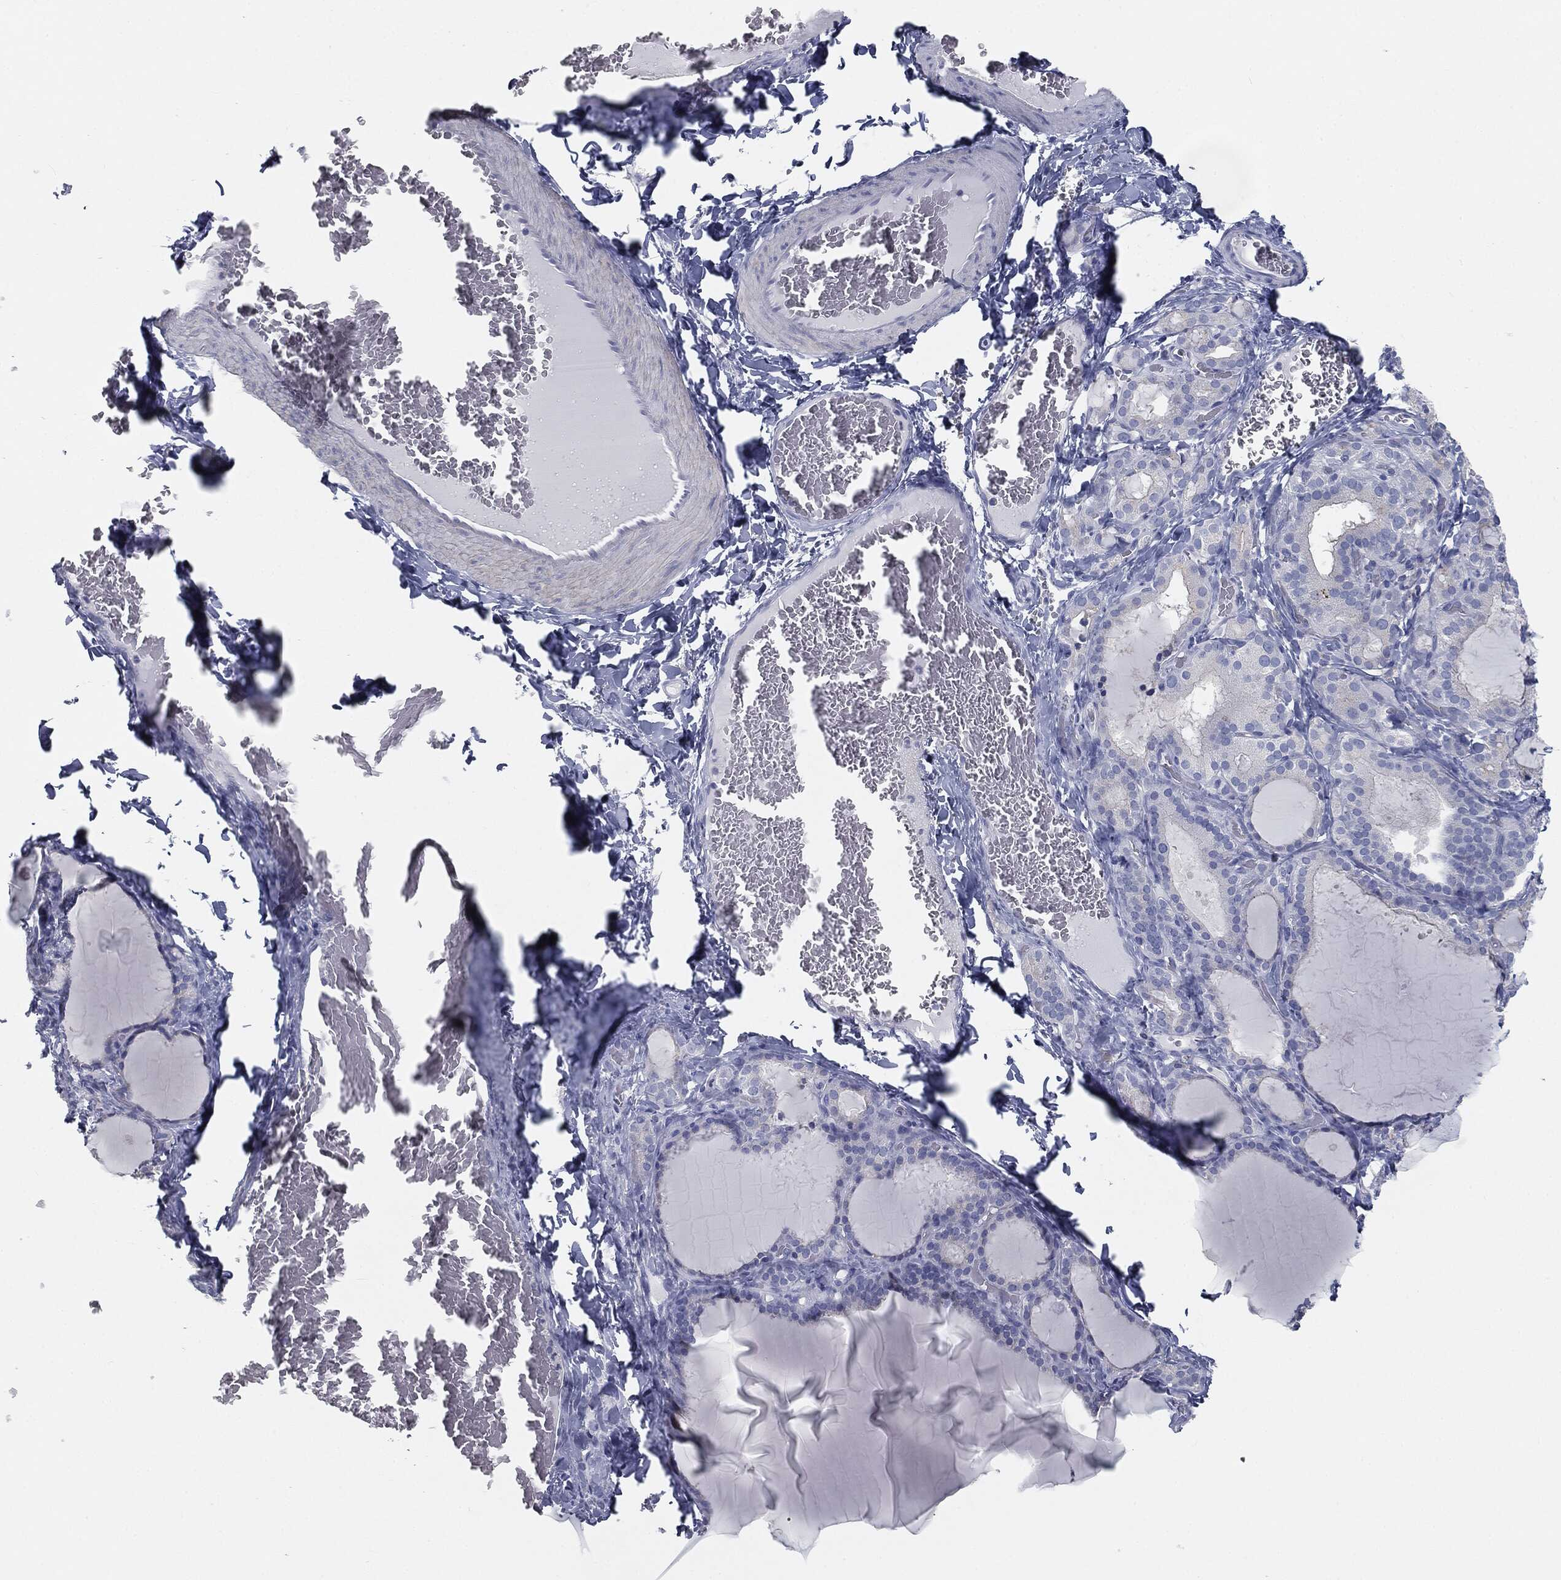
{"staining": {"intensity": "negative", "quantity": "none", "location": "none"}, "tissue": "thyroid gland", "cell_type": "Glandular cells", "image_type": "normal", "snomed": [{"axis": "morphology", "description": "Normal tissue, NOS"}, {"axis": "morphology", "description": "Hyperplasia, NOS"}, {"axis": "topography", "description": "Thyroid gland"}], "caption": "Immunohistochemical staining of unremarkable human thyroid gland demonstrates no significant staining in glandular cells.", "gene": "CAV3", "patient": {"sex": "female", "age": 27}}